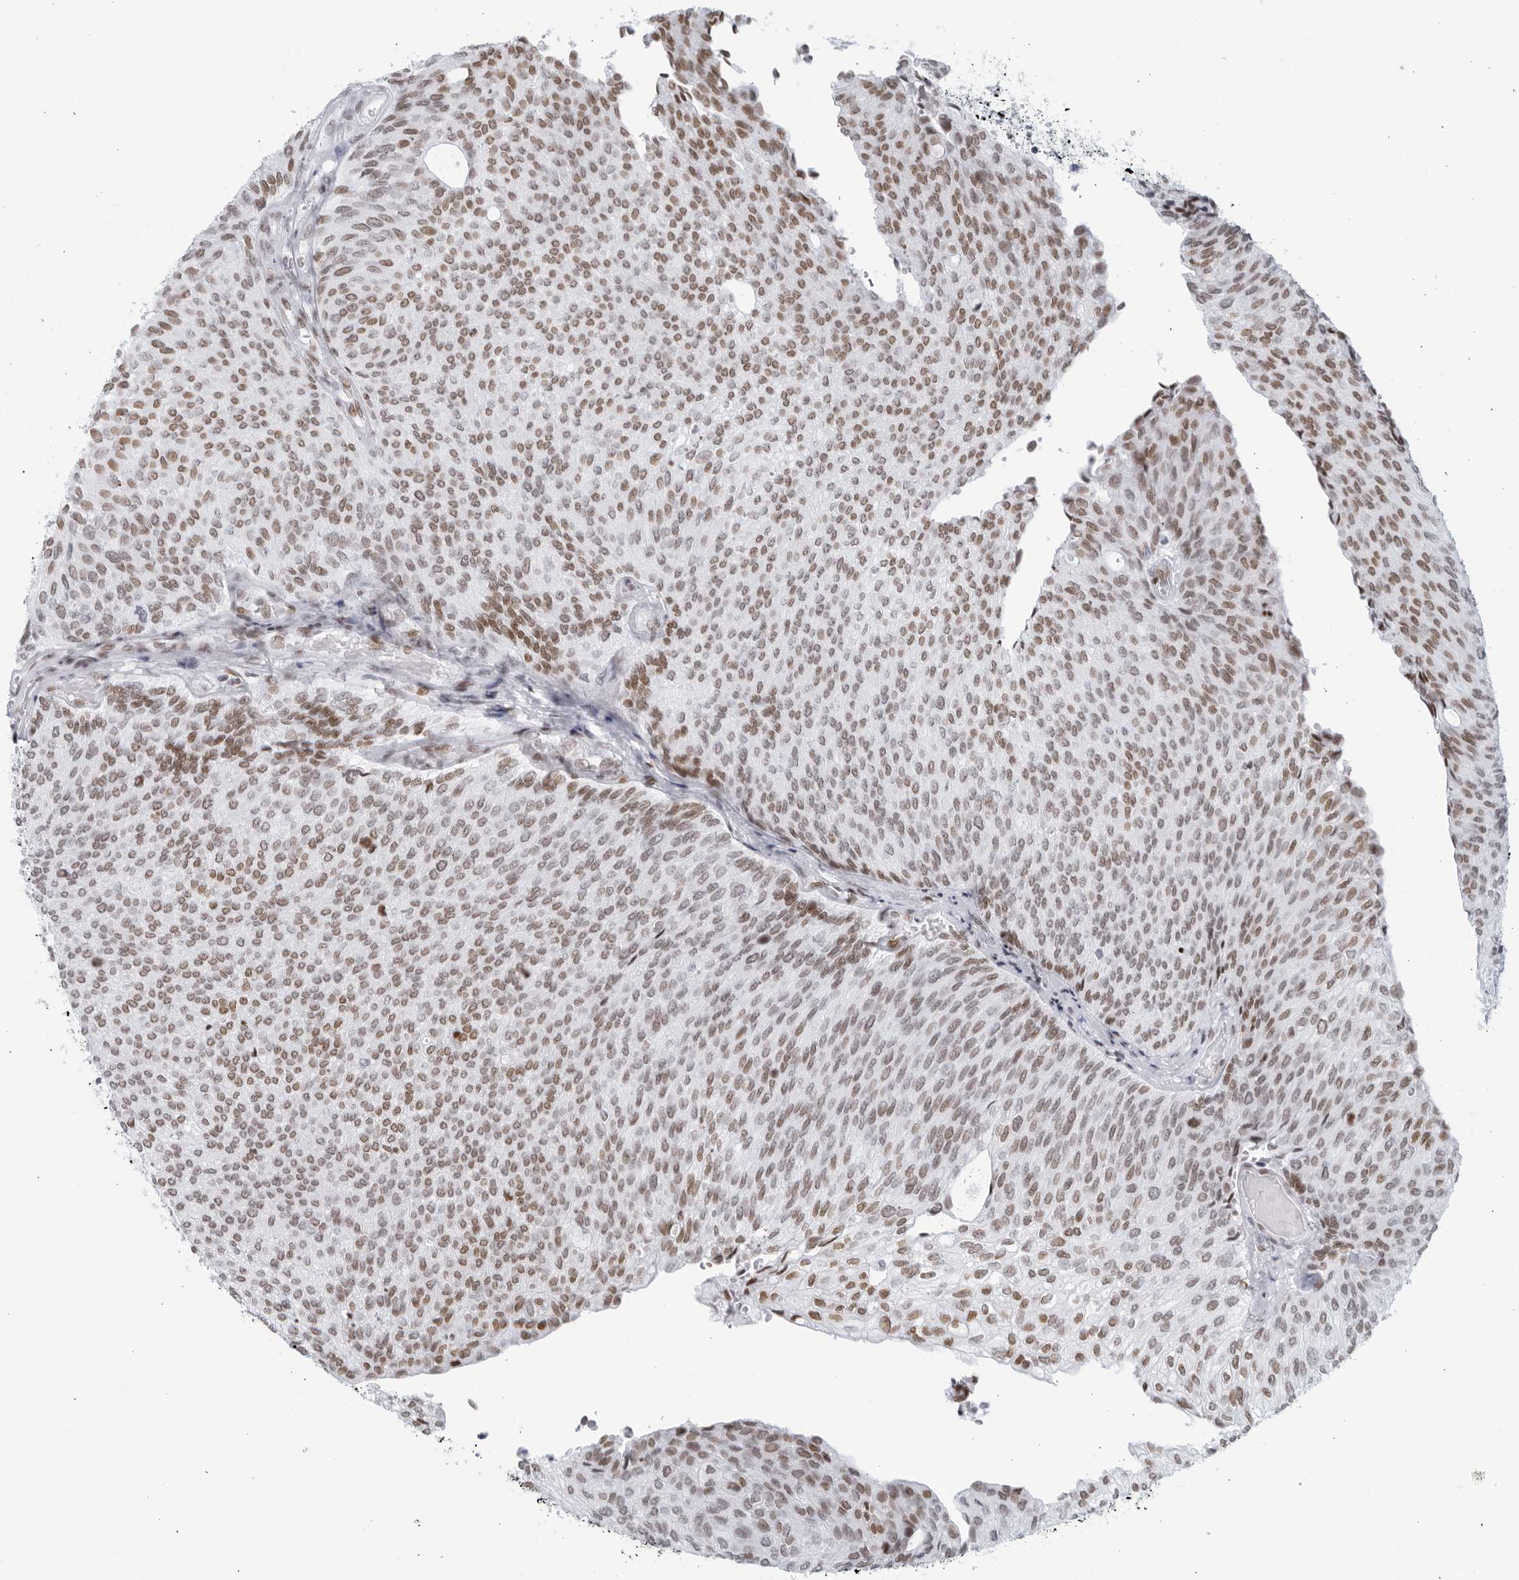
{"staining": {"intensity": "moderate", "quantity": ">75%", "location": "nuclear"}, "tissue": "urothelial cancer", "cell_type": "Tumor cells", "image_type": "cancer", "snomed": [{"axis": "morphology", "description": "Urothelial carcinoma, Low grade"}, {"axis": "topography", "description": "Urinary bladder"}], "caption": "Urothelial cancer tissue reveals moderate nuclear expression in approximately >75% of tumor cells, visualized by immunohistochemistry.", "gene": "HP1BP3", "patient": {"sex": "female", "age": 79}}